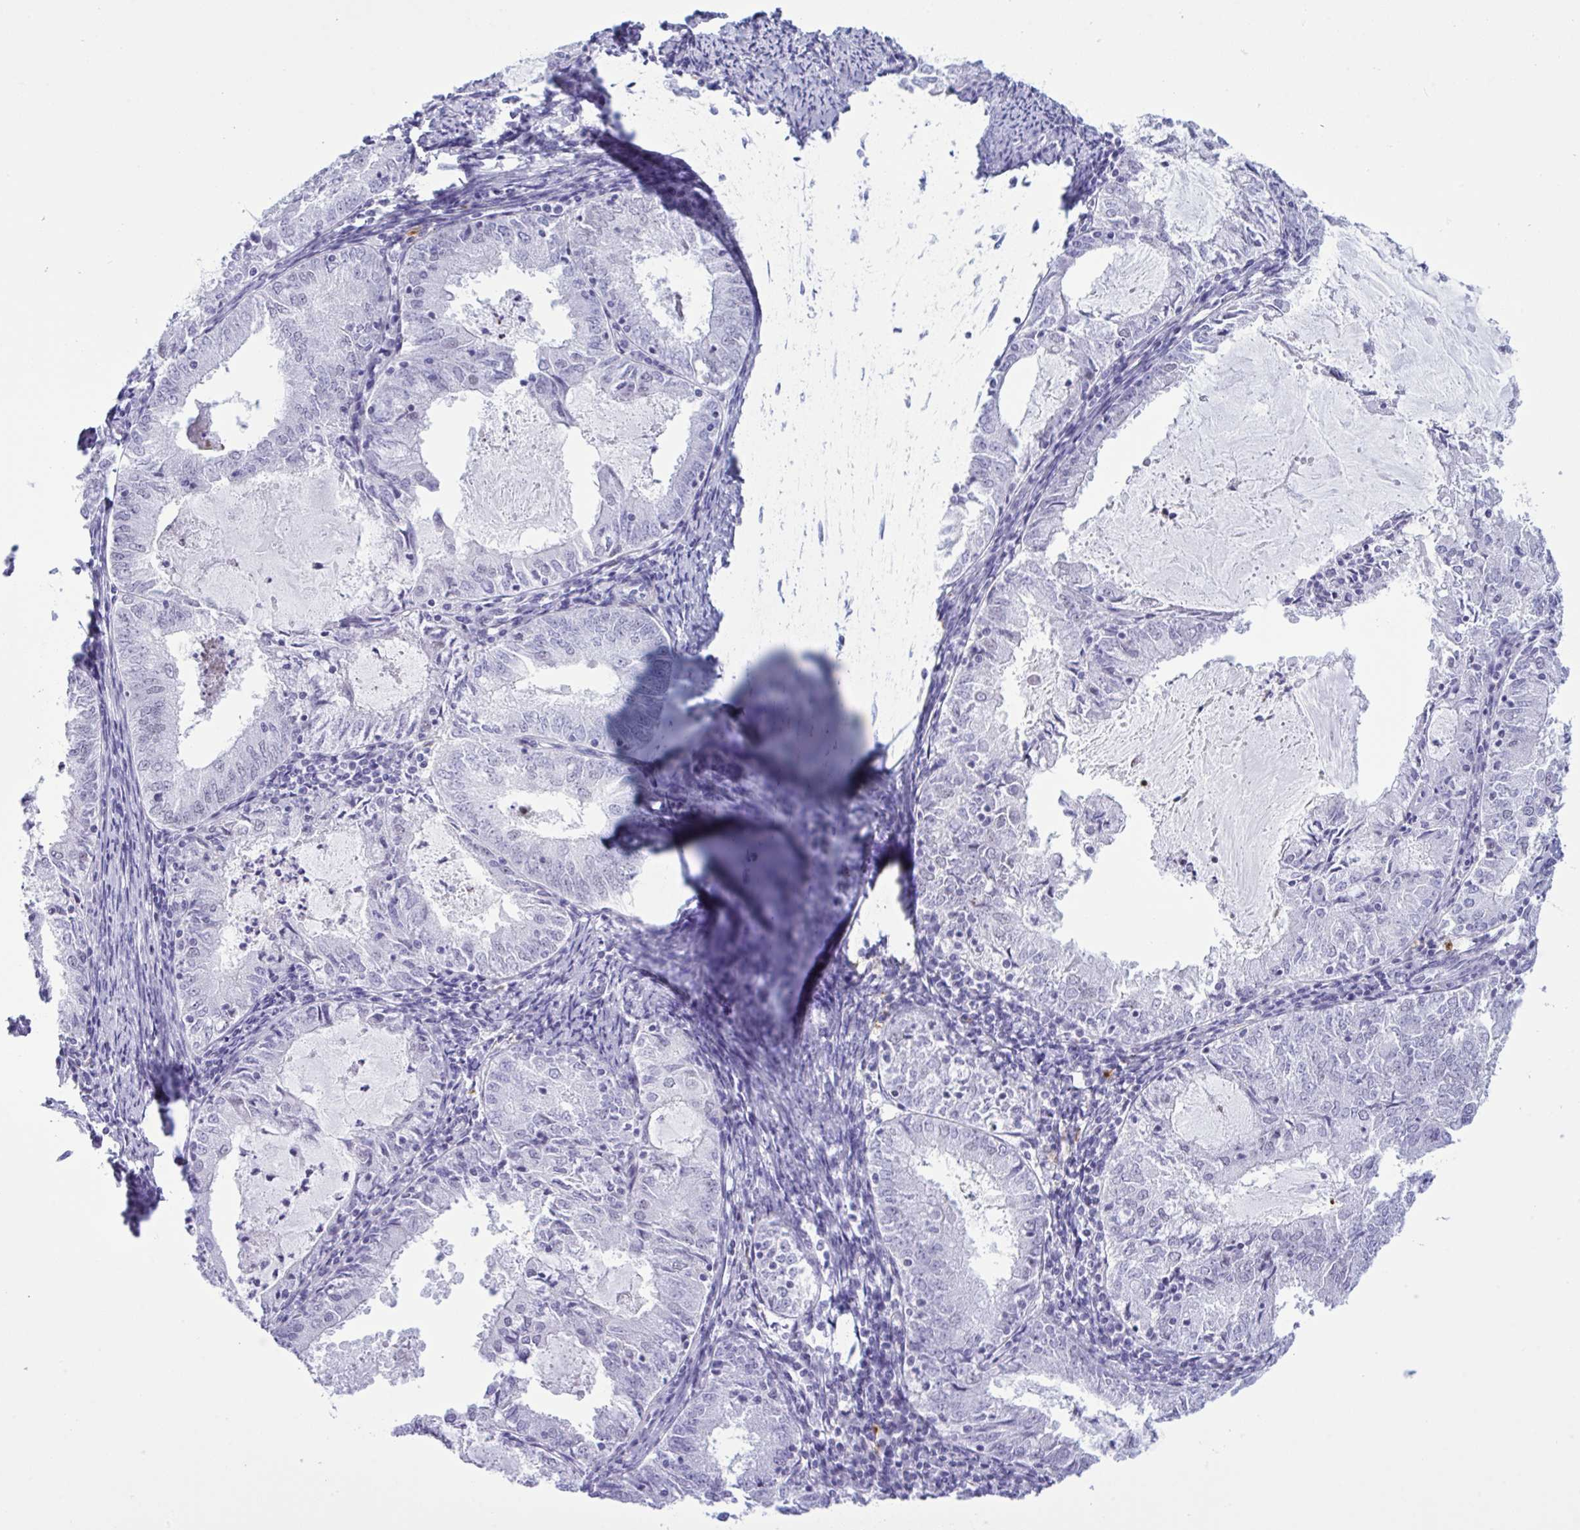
{"staining": {"intensity": "negative", "quantity": "none", "location": "none"}, "tissue": "endometrial cancer", "cell_type": "Tumor cells", "image_type": "cancer", "snomed": [{"axis": "morphology", "description": "Adenocarcinoma, NOS"}, {"axis": "topography", "description": "Endometrium"}], "caption": "Immunohistochemistry (IHC) micrograph of endometrial cancer (adenocarcinoma) stained for a protein (brown), which exhibits no positivity in tumor cells.", "gene": "ELN", "patient": {"sex": "female", "age": 57}}